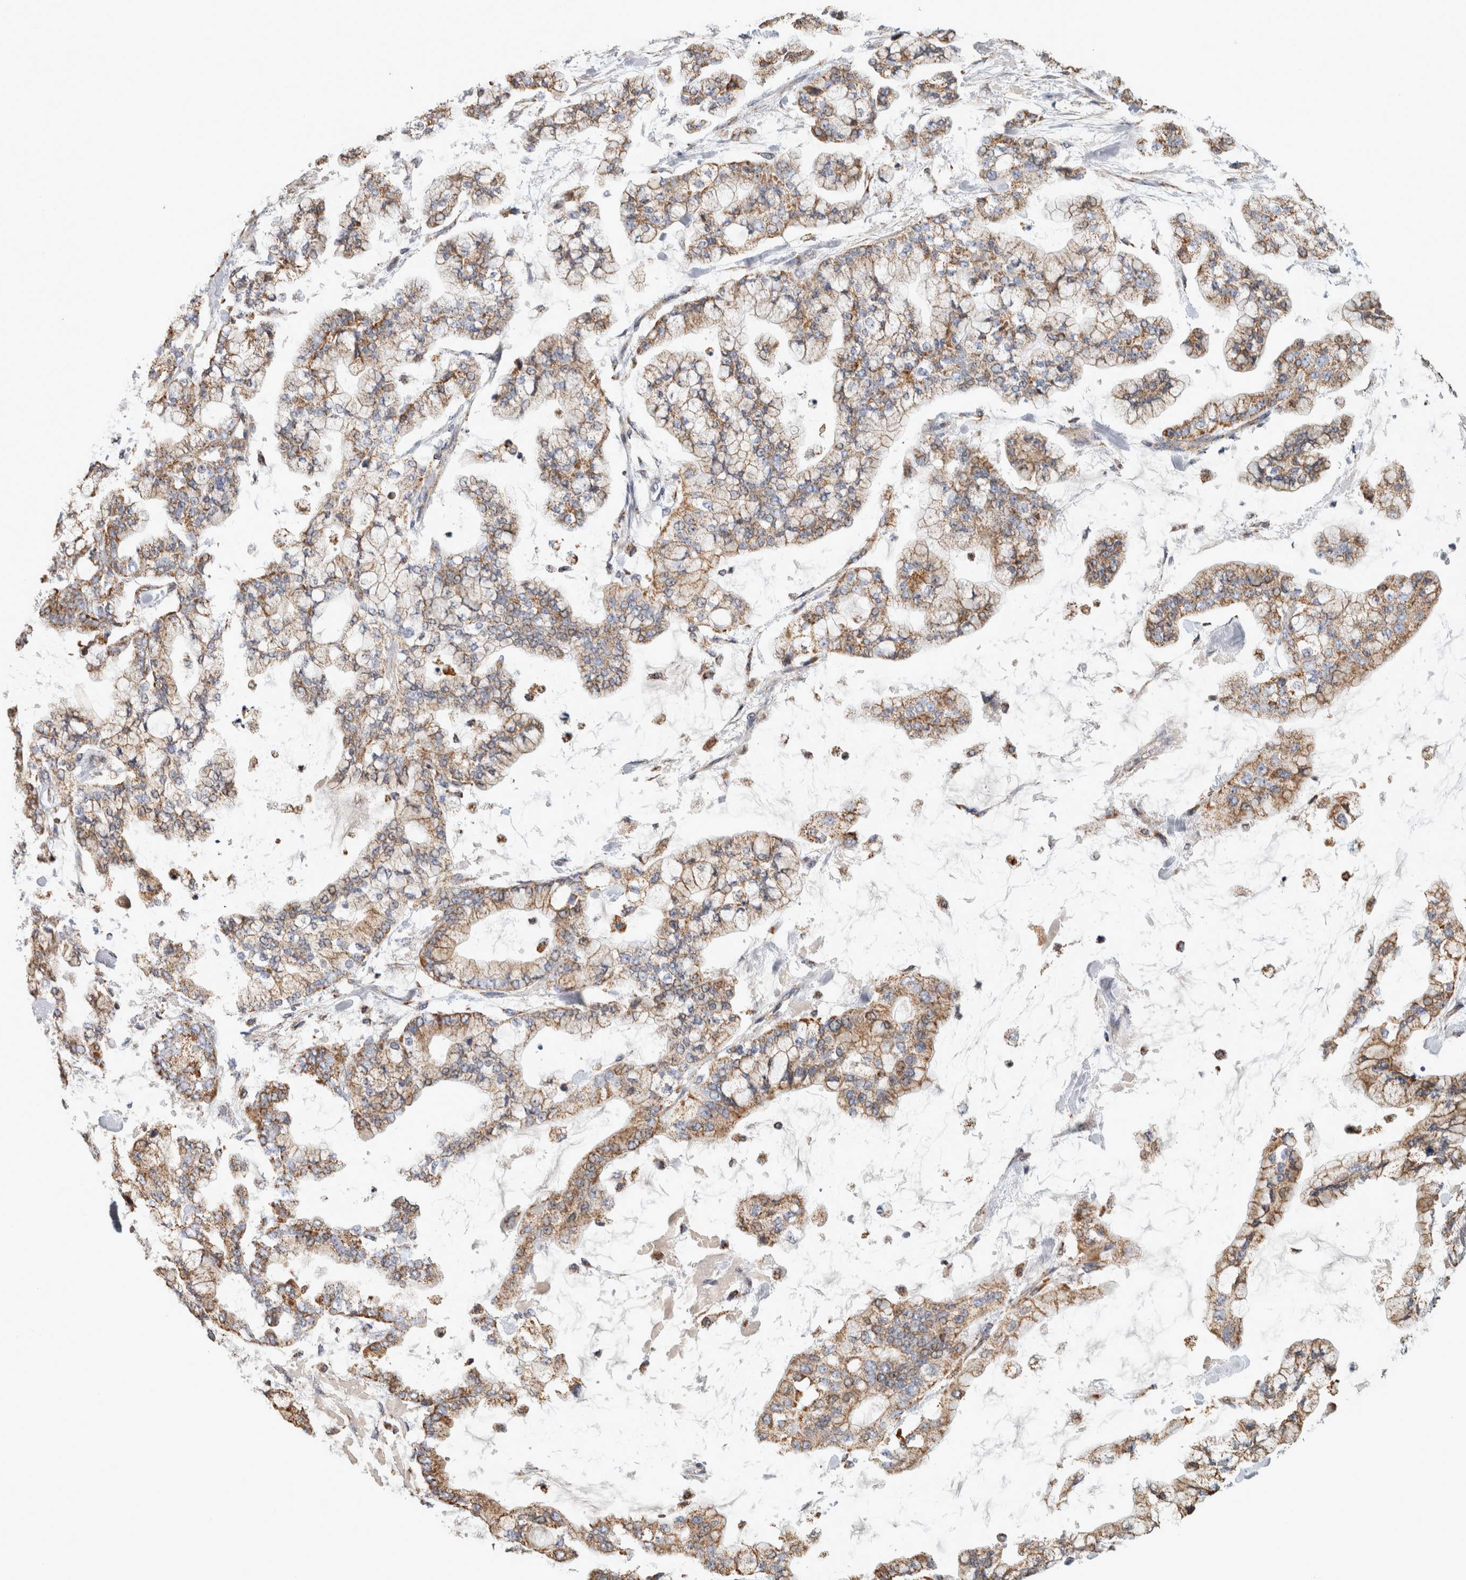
{"staining": {"intensity": "moderate", "quantity": ">75%", "location": "cytoplasmic/membranous"}, "tissue": "stomach cancer", "cell_type": "Tumor cells", "image_type": "cancer", "snomed": [{"axis": "morphology", "description": "Normal tissue, NOS"}, {"axis": "morphology", "description": "Adenocarcinoma, NOS"}, {"axis": "topography", "description": "Stomach, upper"}, {"axis": "topography", "description": "Stomach"}], "caption": "Protein analysis of stomach cancer tissue displays moderate cytoplasmic/membranous positivity in approximately >75% of tumor cells.", "gene": "ST8SIA1", "patient": {"sex": "male", "age": 76}}